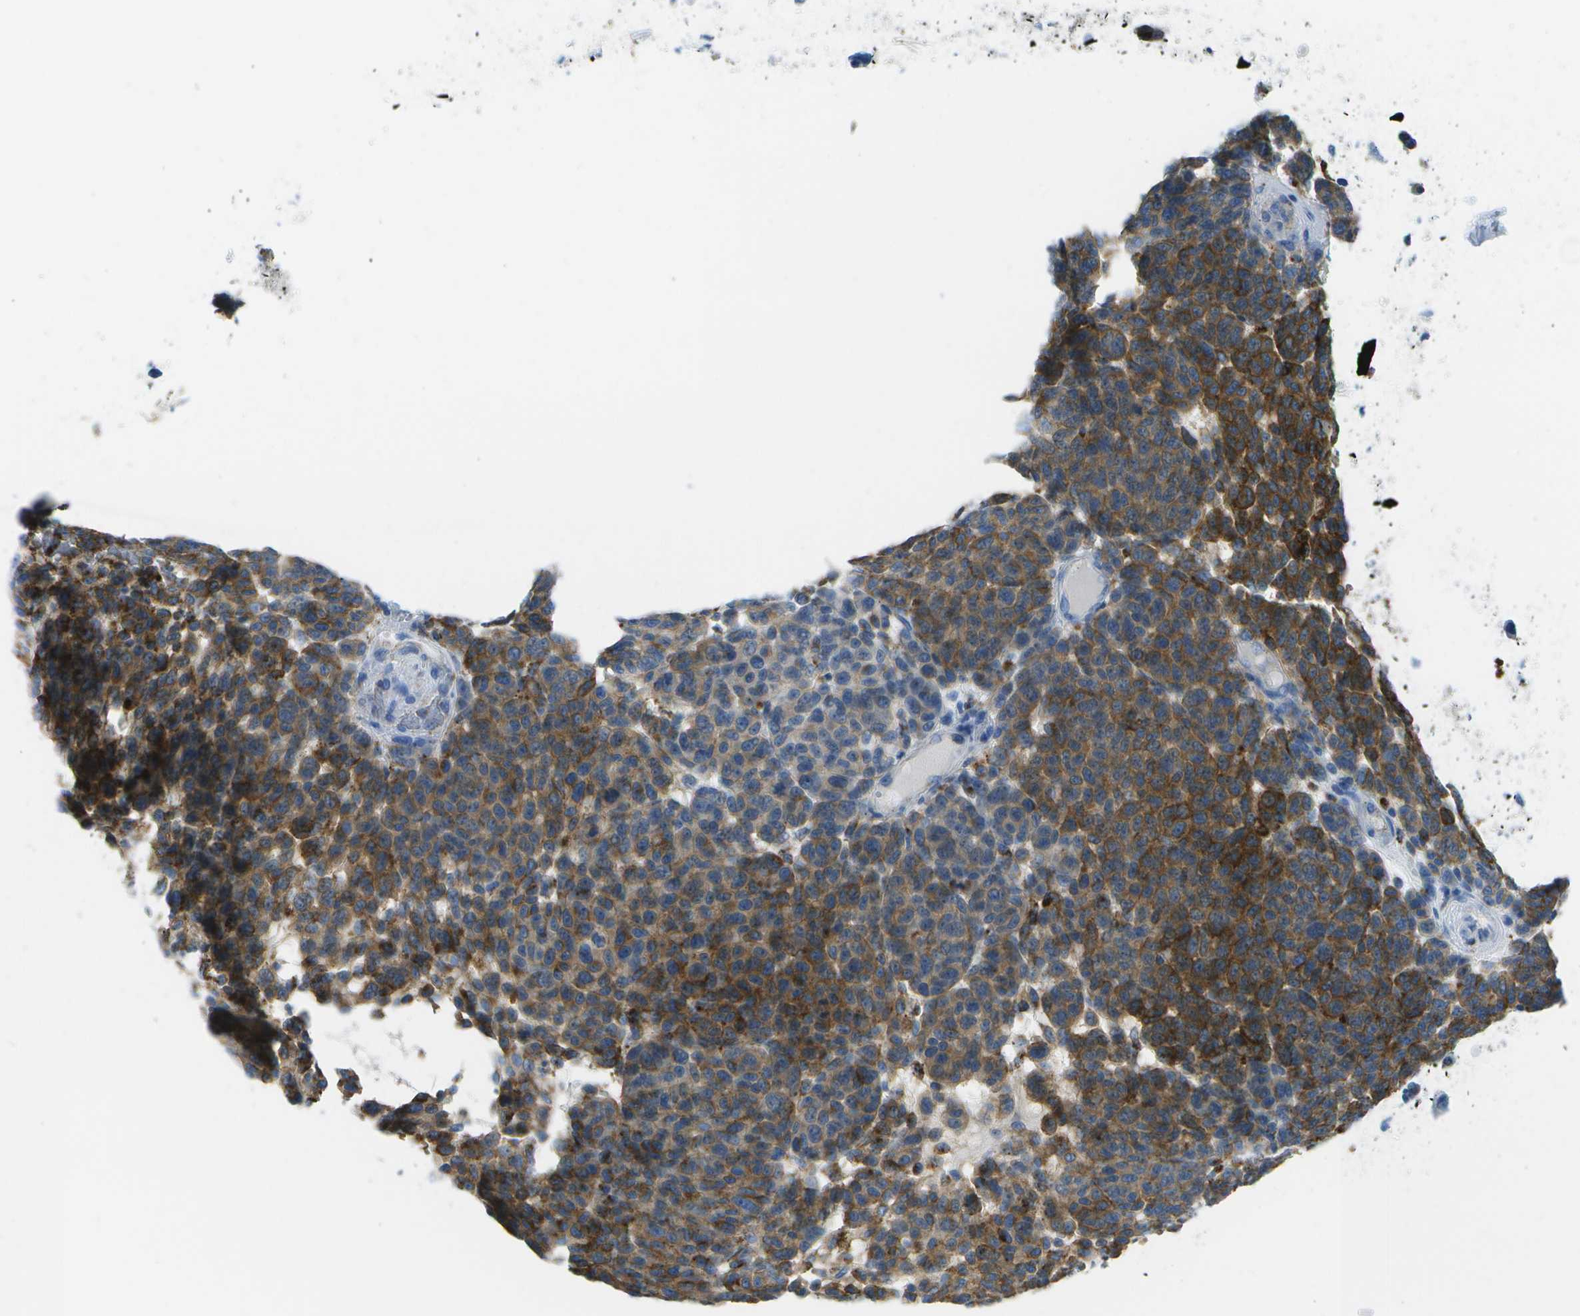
{"staining": {"intensity": "strong", "quantity": ">75%", "location": "cytoplasmic/membranous"}, "tissue": "melanoma", "cell_type": "Tumor cells", "image_type": "cancer", "snomed": [{"axis": "morphology", "description": "Malignant melanoma, NOS"}, {"axis": "topography", "description": "Skin"}], "caption": "An image of human melanoma stained for a protein shows strong cytoplasmic/membranous brown staining in tumor cells.", "gene": "PRCP", "patient": {"sex": "male", "age": 59}}